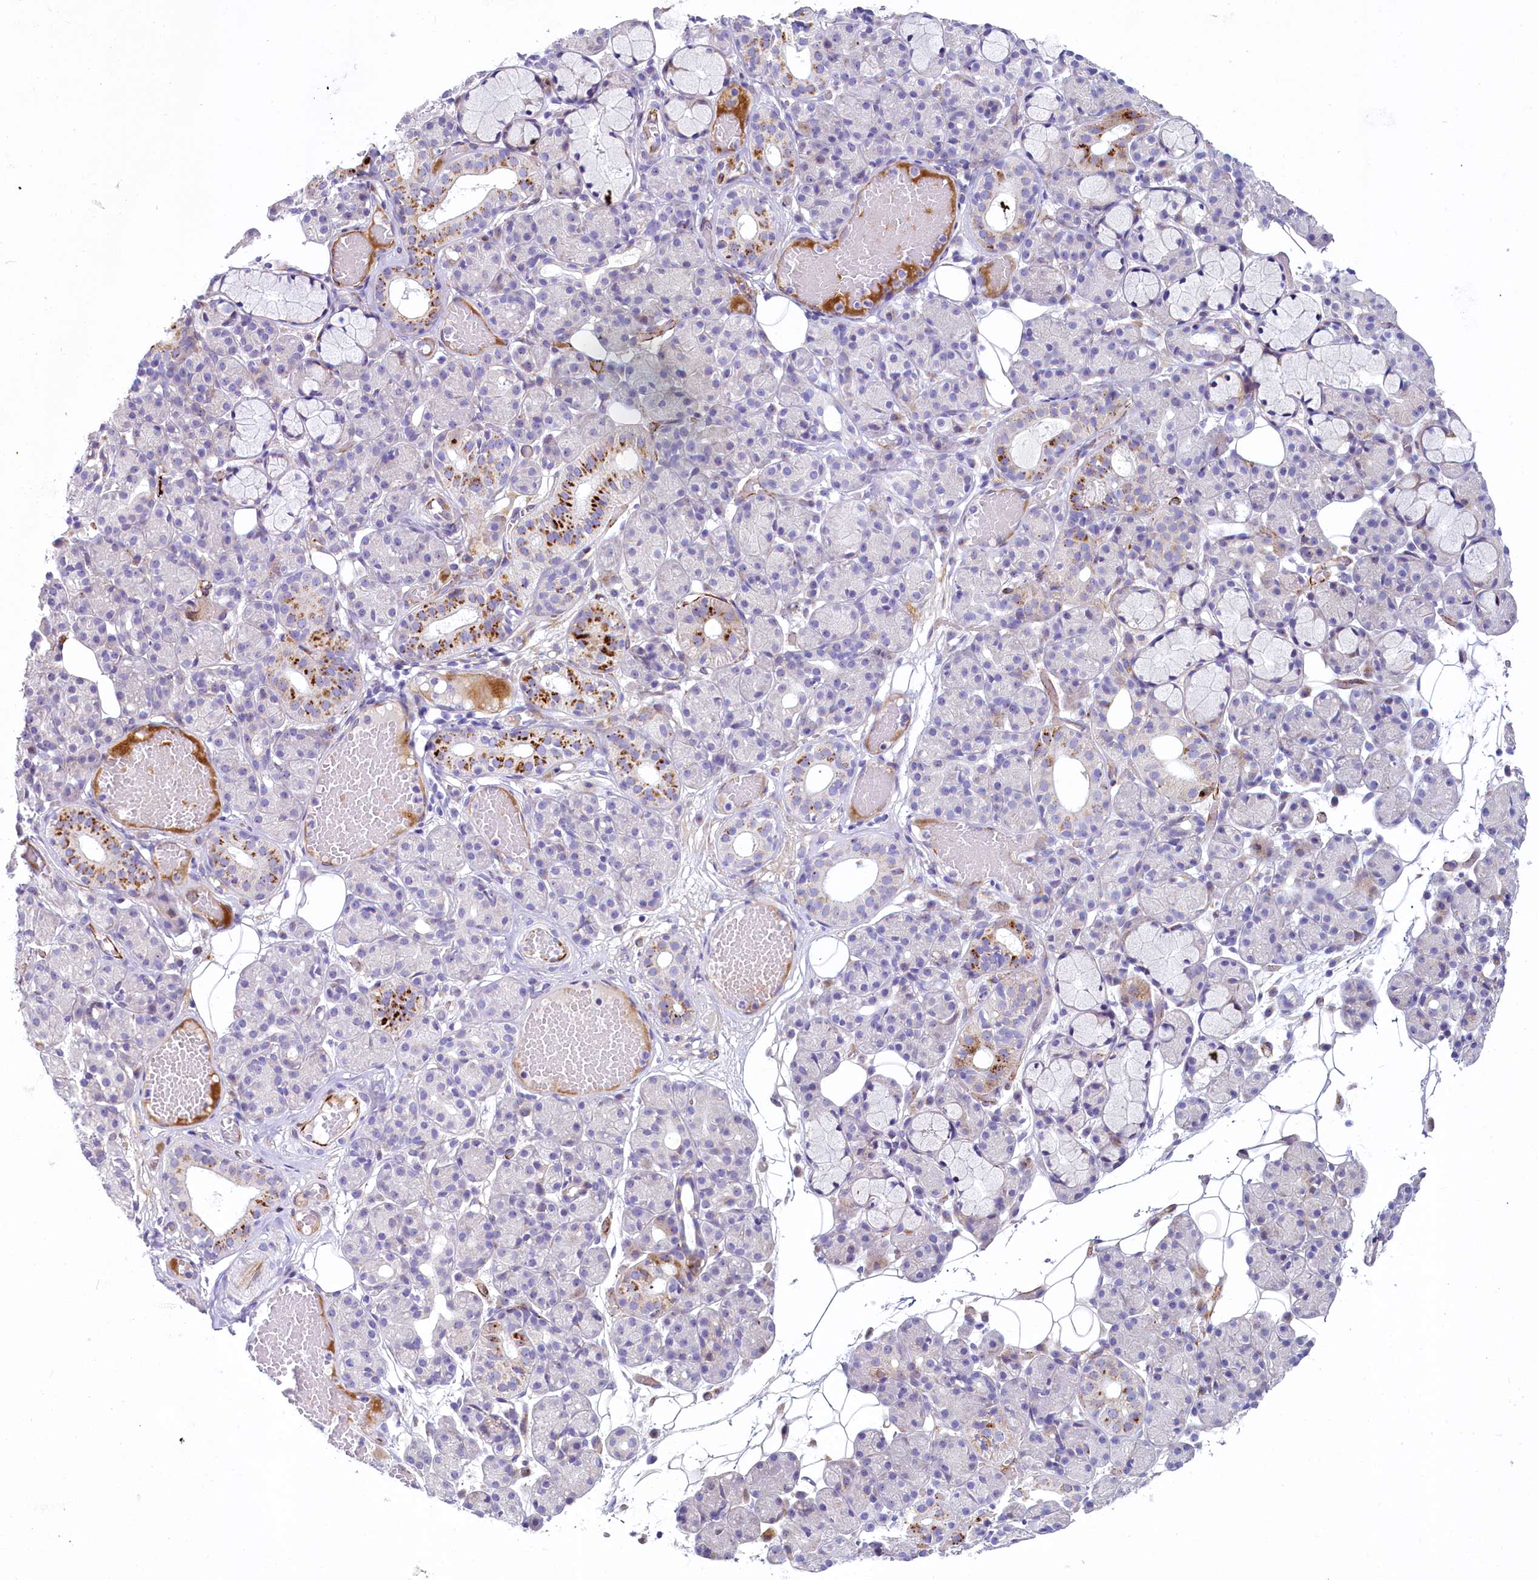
{"staining": {"intensity": "moderate", "quantity": "<25%", "location": "cytoplasmic/membranous"}, "tissue": "salivary gland", "cell_type": "Glandular cells", "image_type": "normal", "snomed": [{"axis": "morphology", "description": "Normal tissue, NOS"}, {"axis": "topography", "description": "Salivary gland"}], "caption": "IHC staining of benign salivary gland, which shows low levels of moderate cytoplasmic/membranous expression in approximately <25% of glandular cells indicating moderate cytoplasmic/membranous protein expression. The staining was performed using DAB (3,3'-diaminobenzidine) (brown) for protein detection and nuclei were counterstained in hematoxylin (blue).", "gene": "SH3TC2", "patient": {"sex": "male", "age": 63}}